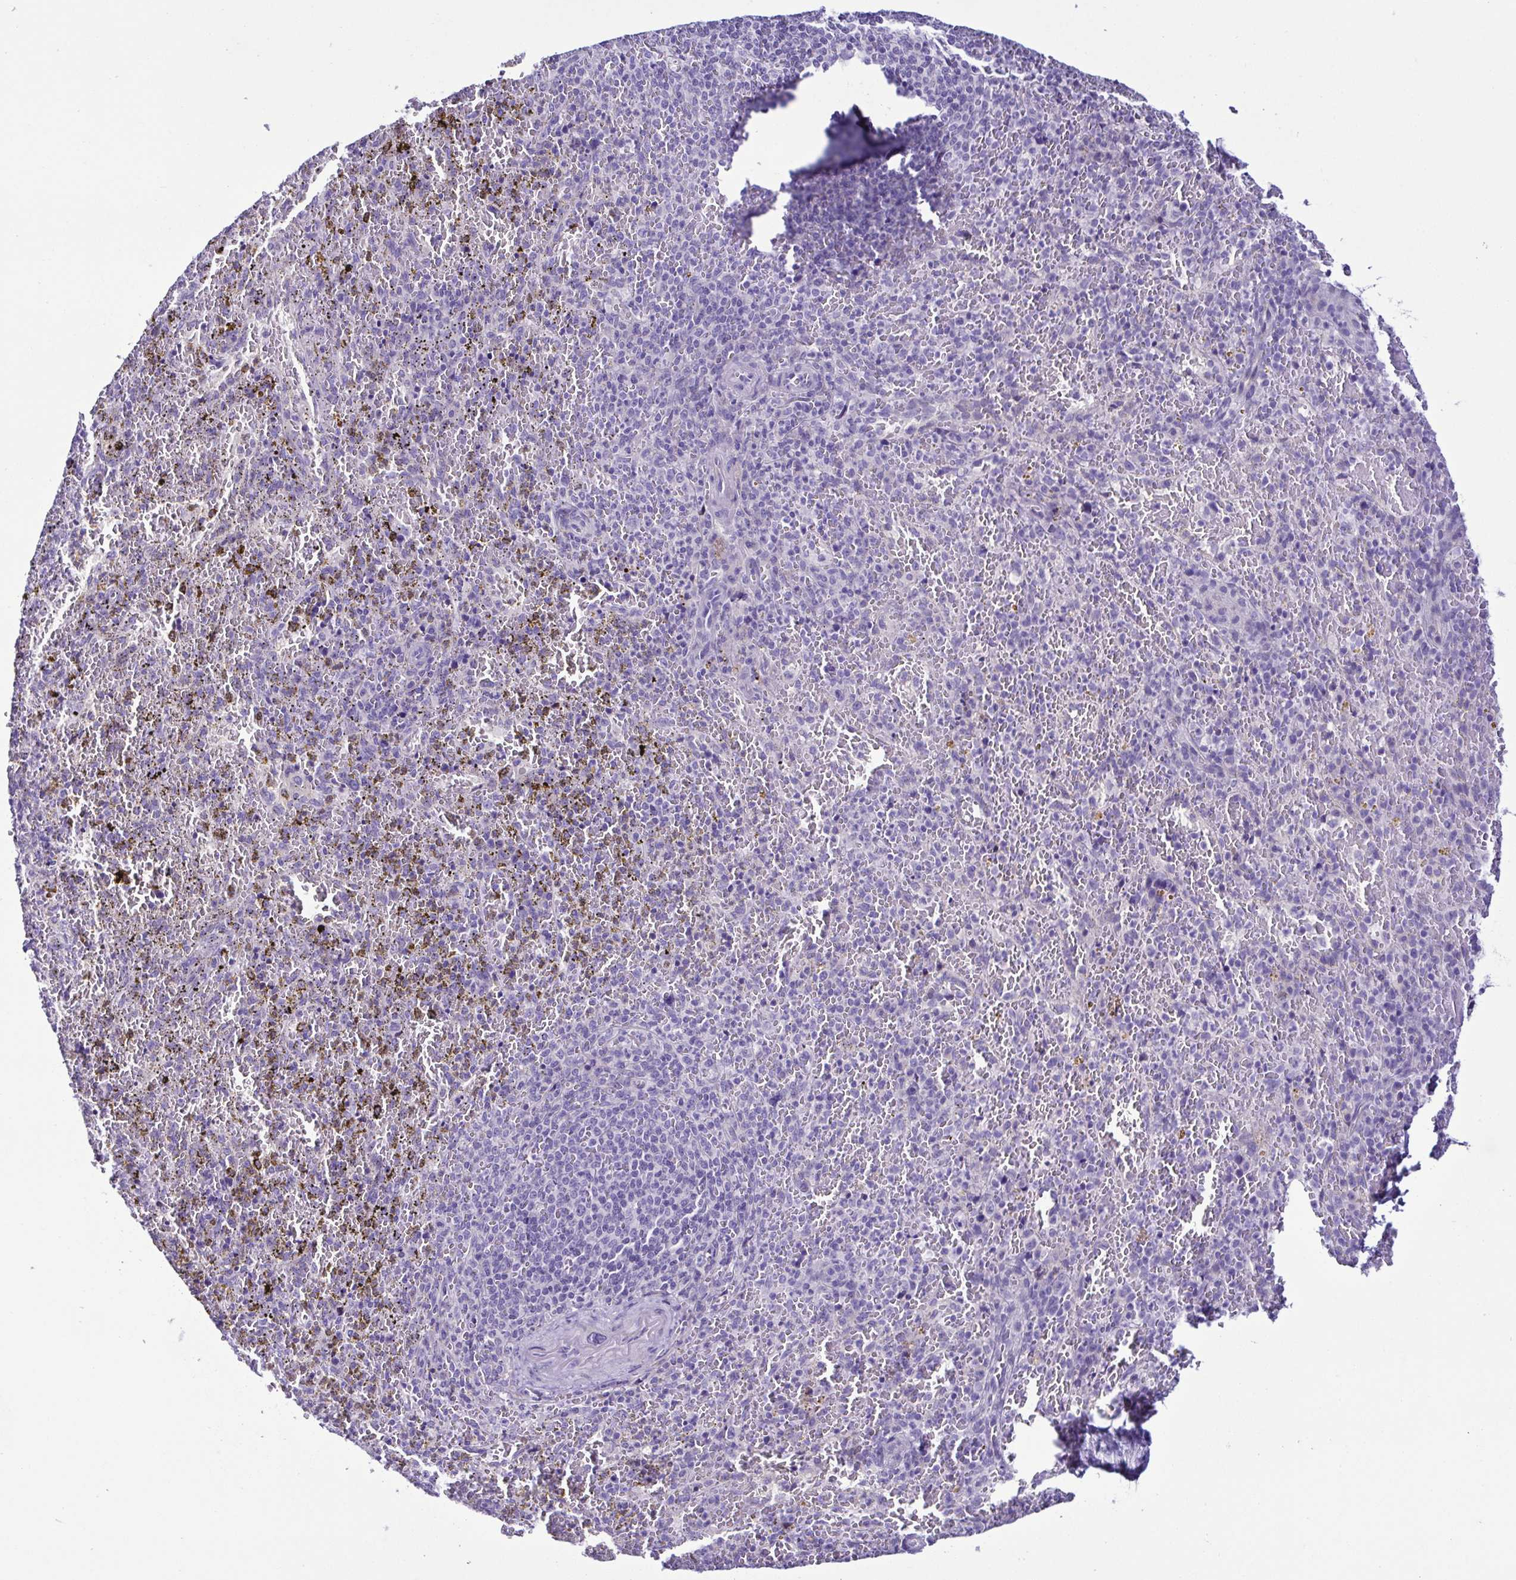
{"staining": {"intensity": "negative", "quantity": "none", "location": "none"}, "tissue": "spleen", "cell_type": "Cells in red pulp", "image_type": "normal", "snomed": [{"axis": "morphology", "description": "Normal tissue, NOS"}, {"axis": "topography", "description": "Spleen"}], "caption": "Immunohistochemistry micrograph of benign human spleen stained for a protein (brown), which reveals no staining in cells in red pulp.", "gene": "SRL", "patient": {"sex": "female", "age": 50}}